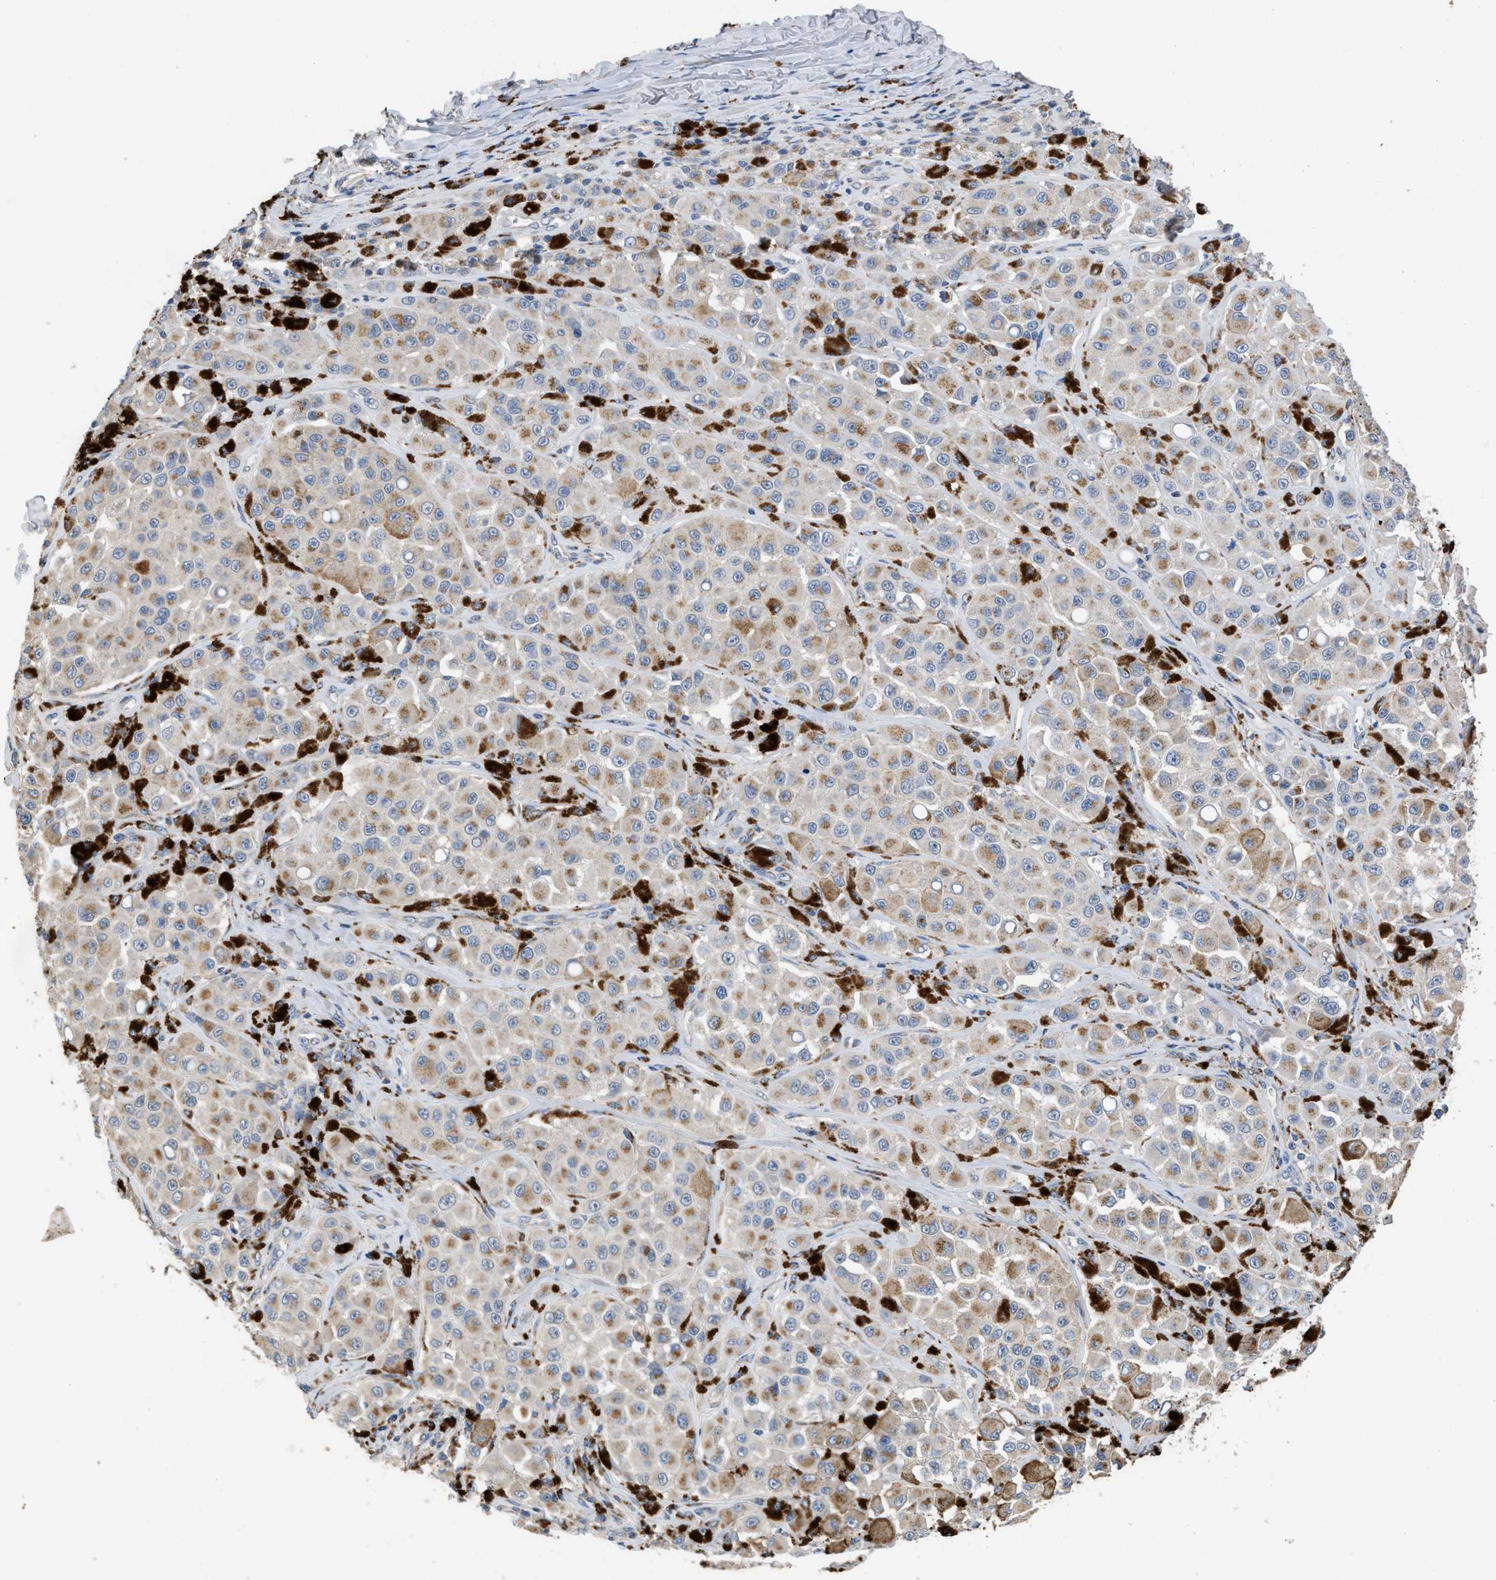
{"staining": {"intensity": "weak", "quantity": ">75%", "location": "cytoplasmic/membranous"}, "tissue": "melanoma", "cell_type": "Tumor cells", "image_type": "cancer", "snomed": [{"axis": "morphology", "description": "Malignant melanoma, NOS"}, {"axis": "topography", "description": "Skin"}], "caption": "Brown immunohistochemical staining in melanoma demonstrates weak cytoplasmic/membranous expression in about >75% of tumor cells.", "gene": "SIK2", "patient": {"sex": "male", "age": 84}}